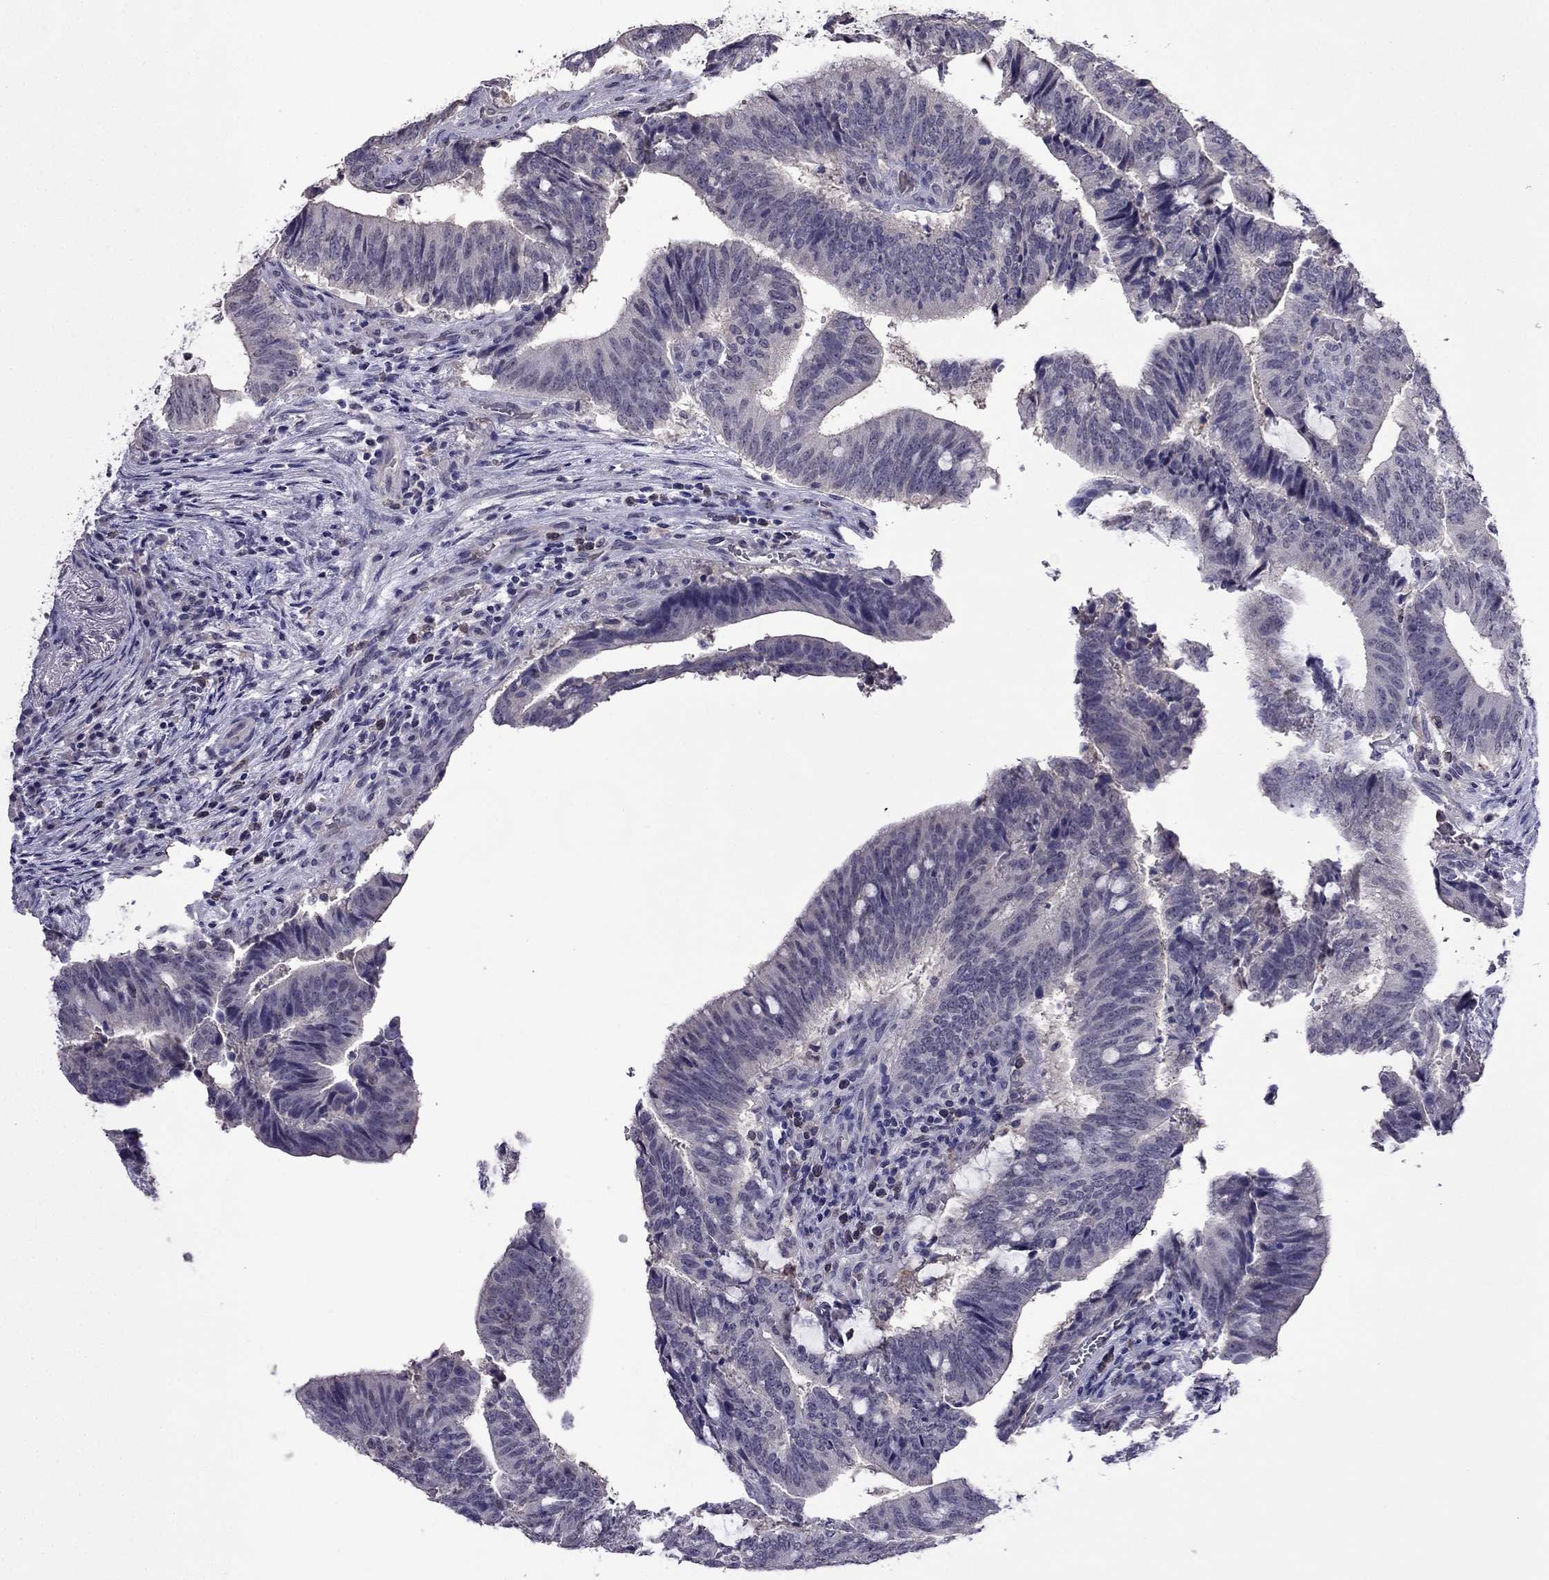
{"staining": {"intensity": "negative", "quantity": "none", "location": "none"}, "tissue": "colorectal cancer", "cell_type": "Tumor cells", "image_type": "cancer", "snomed": [{"axis": "morphology", "description": "Adenocarcinoma, NOS"}, {"axis": "topography", "description": "Colon"}], "caption": "Immunohistochemistry (IHC) micrograph of colorectal adenocarcinoma stained for a protein (brown), which shows no positivity in tumor cells.", "gene": "AQP9", "patient": {"sex": "female", "age": 43}}